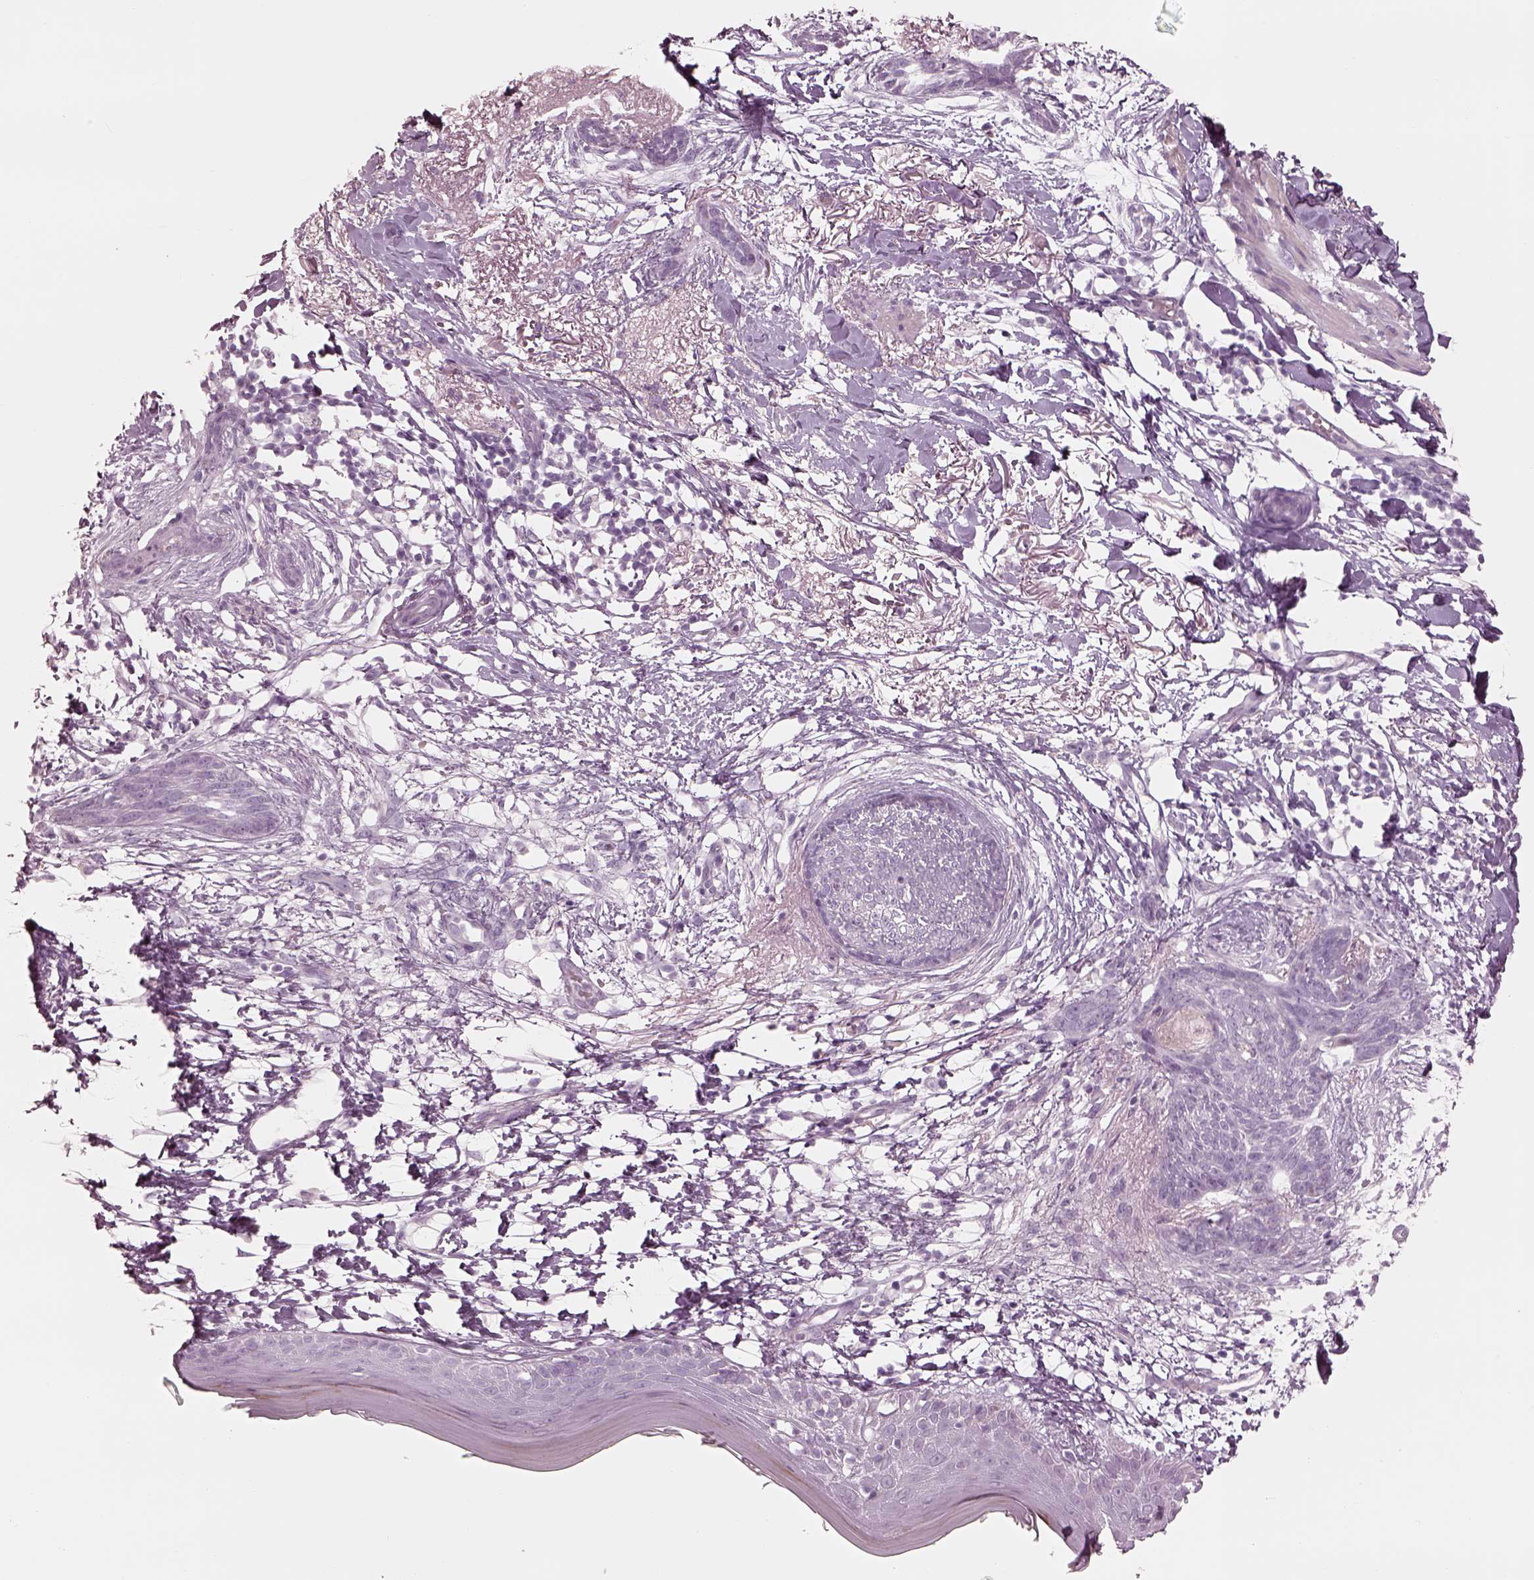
{"staining": {"intensity": "negative", "quantity": "none", "location": "none"}, "tissue": "skin cancer", "cell_type": "Tumor cells", "image_type": "cancer", "snomed": [{"axis": "morphology", "description": "Normal tissue, NOS"}, {"axis": "morphology", "description": "Basal cell carcinoma"}, {"axis": "topography", "description": "Skin"}], "caption": "The image shows no staining of tumor cells in skin cancer. (Brightfield microscopy of DAB (3,3'-diaminobenzidine) immunohistochemistry at high magnification).", "gene": "RSPH9", "patient": {"sex": "male", "age": 84}}